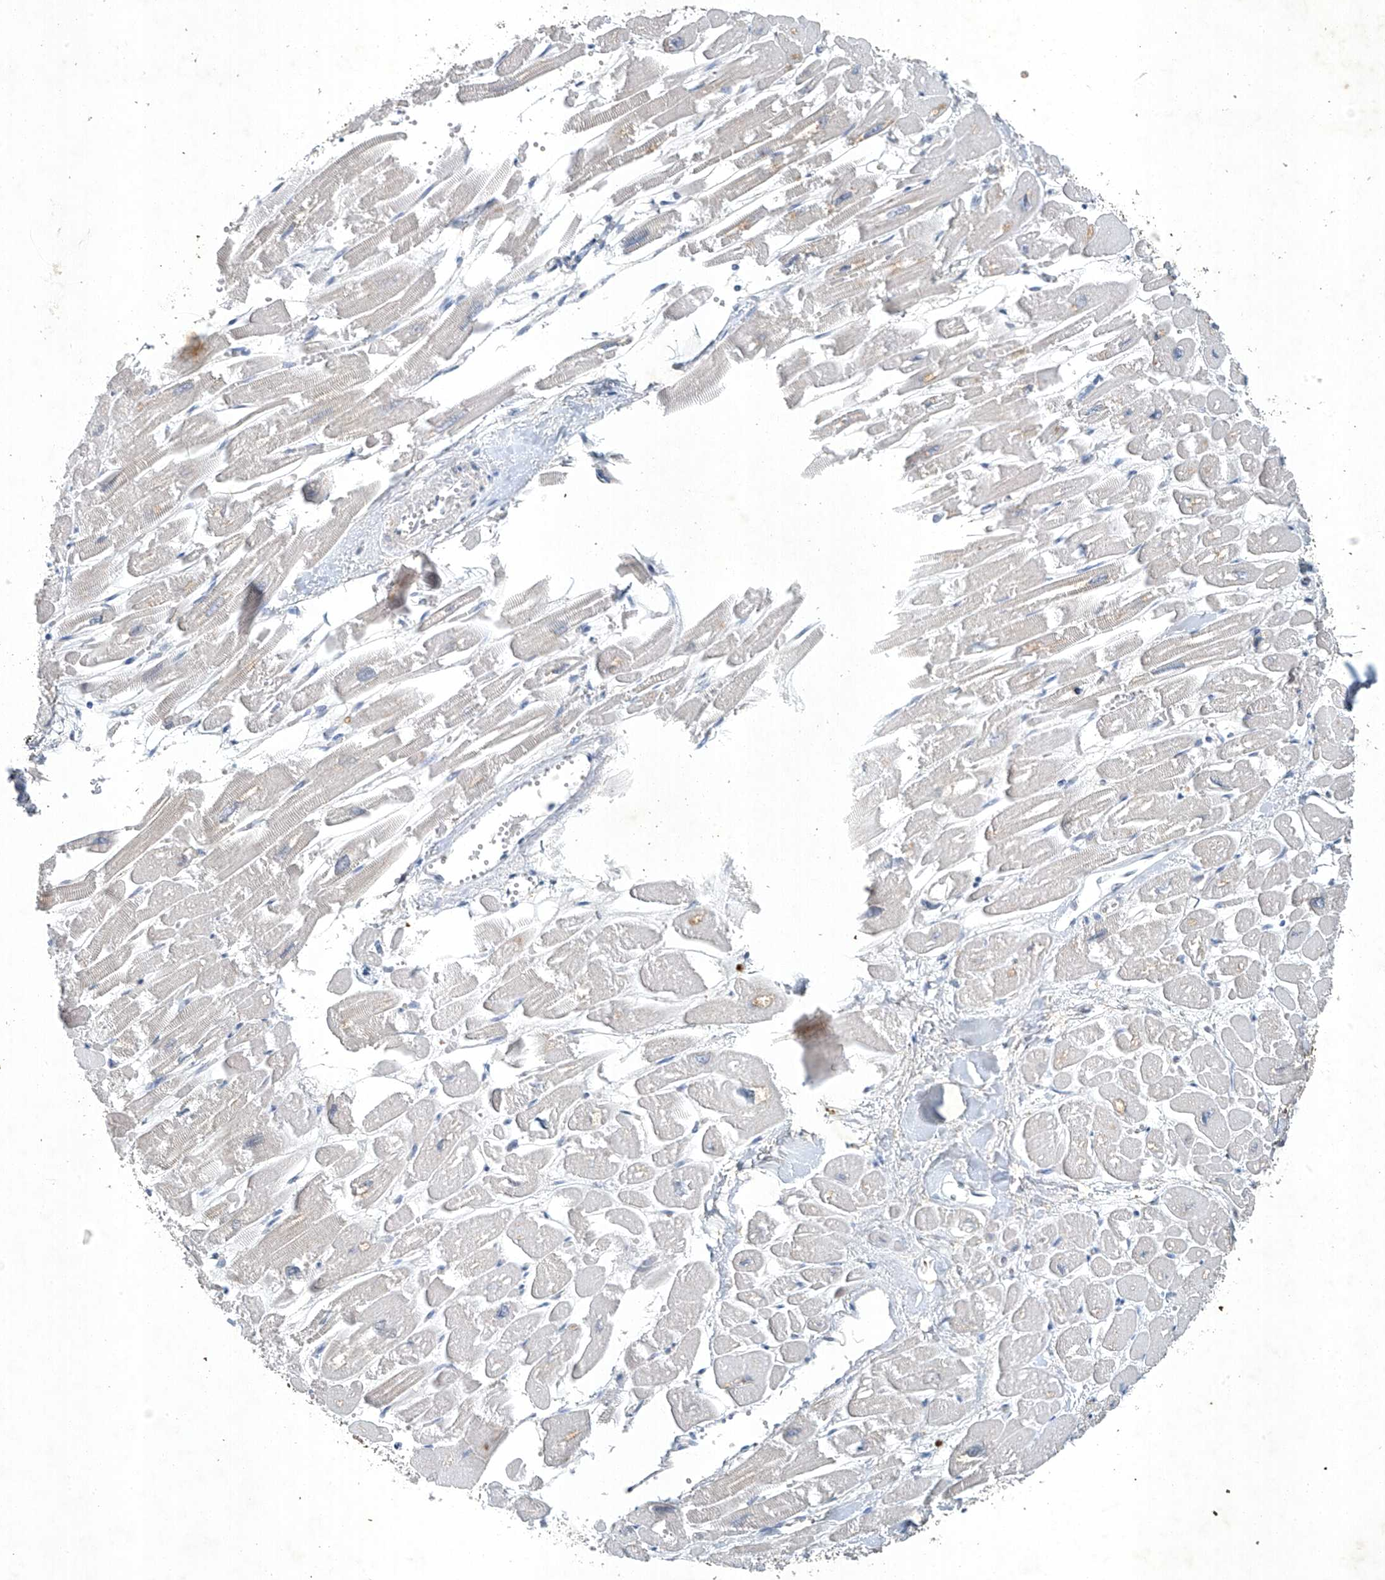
{"staining": {"intensity": "moderate", "quantity": "<25%", "location": "cytoplasmic/membranous"}, "tissue": "heart muscle", "cell_type": "Cardiomyocytes", "image_type": "normal", "snomed": [{"axis": "morphology", "description": "Normal tissue, NOS"}, {"axis": "topography", "description": "Heart"}], "caption": "Protein staining by IHC shows moderate cytoplasmic/membranous staining in approximately <25% of cardiomyocytes in normal heart muscle.", "gene": "TAF8", "patient": {"sex": "male", "age": 54}}